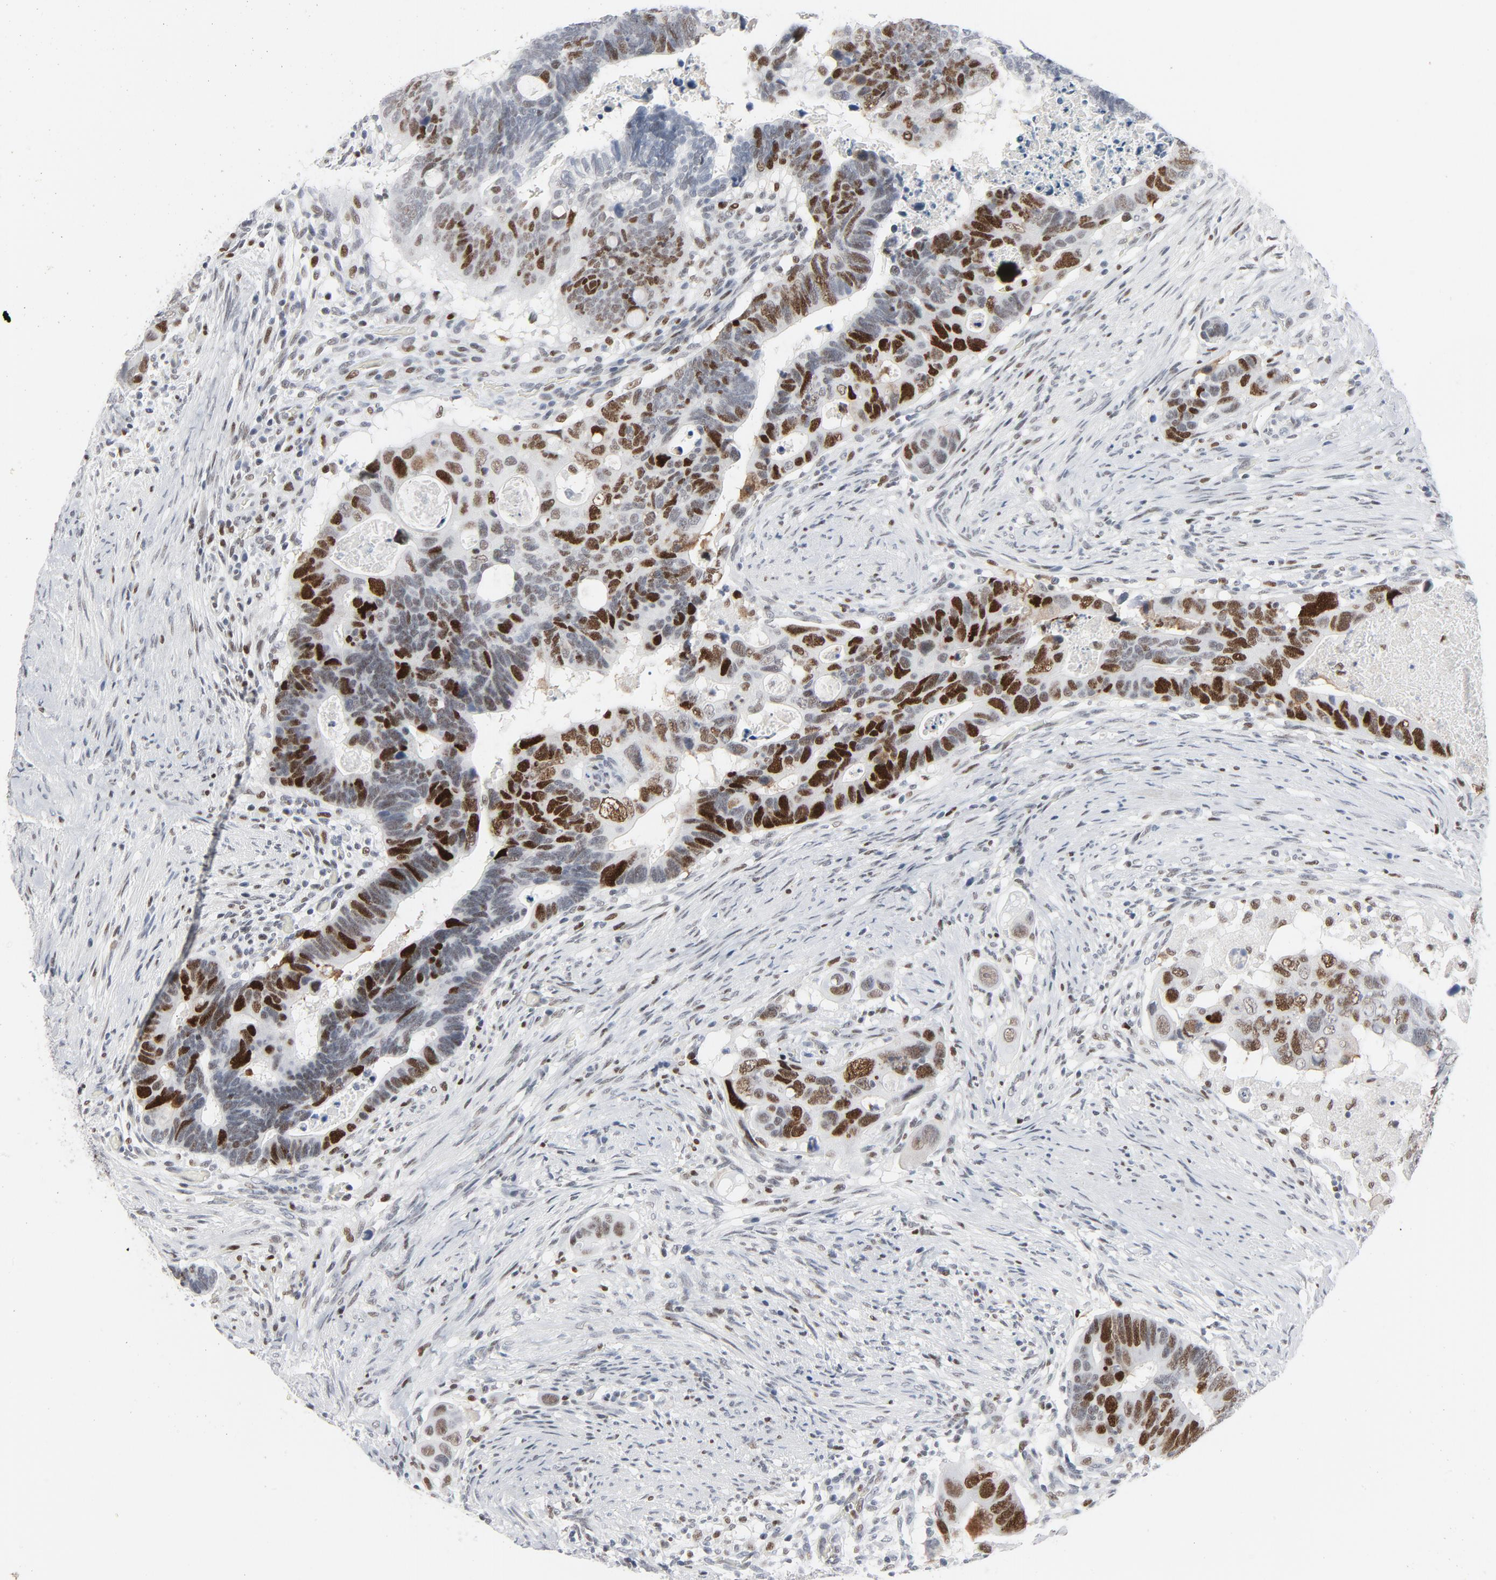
{"staining": {"intensity": "strong", "quantity": "25%-75%", "location": "nuclear"}, "tissue": "colorectal cancer", "cell_type": "Tumor cells", "image_type": "cancer", "snomed": [{"axis": "morphology", "description": "Adenocarcinoma, NOS"}, {"axis": "topography", "description": "Rectum"}], "caption": "Colorectal cancer stained with a brown dye displays strong nuclear positive positivity in about 25%-75% of tumor cells.", "gene": "POLD1", "patient": {"sex": "male", "age": 53}}